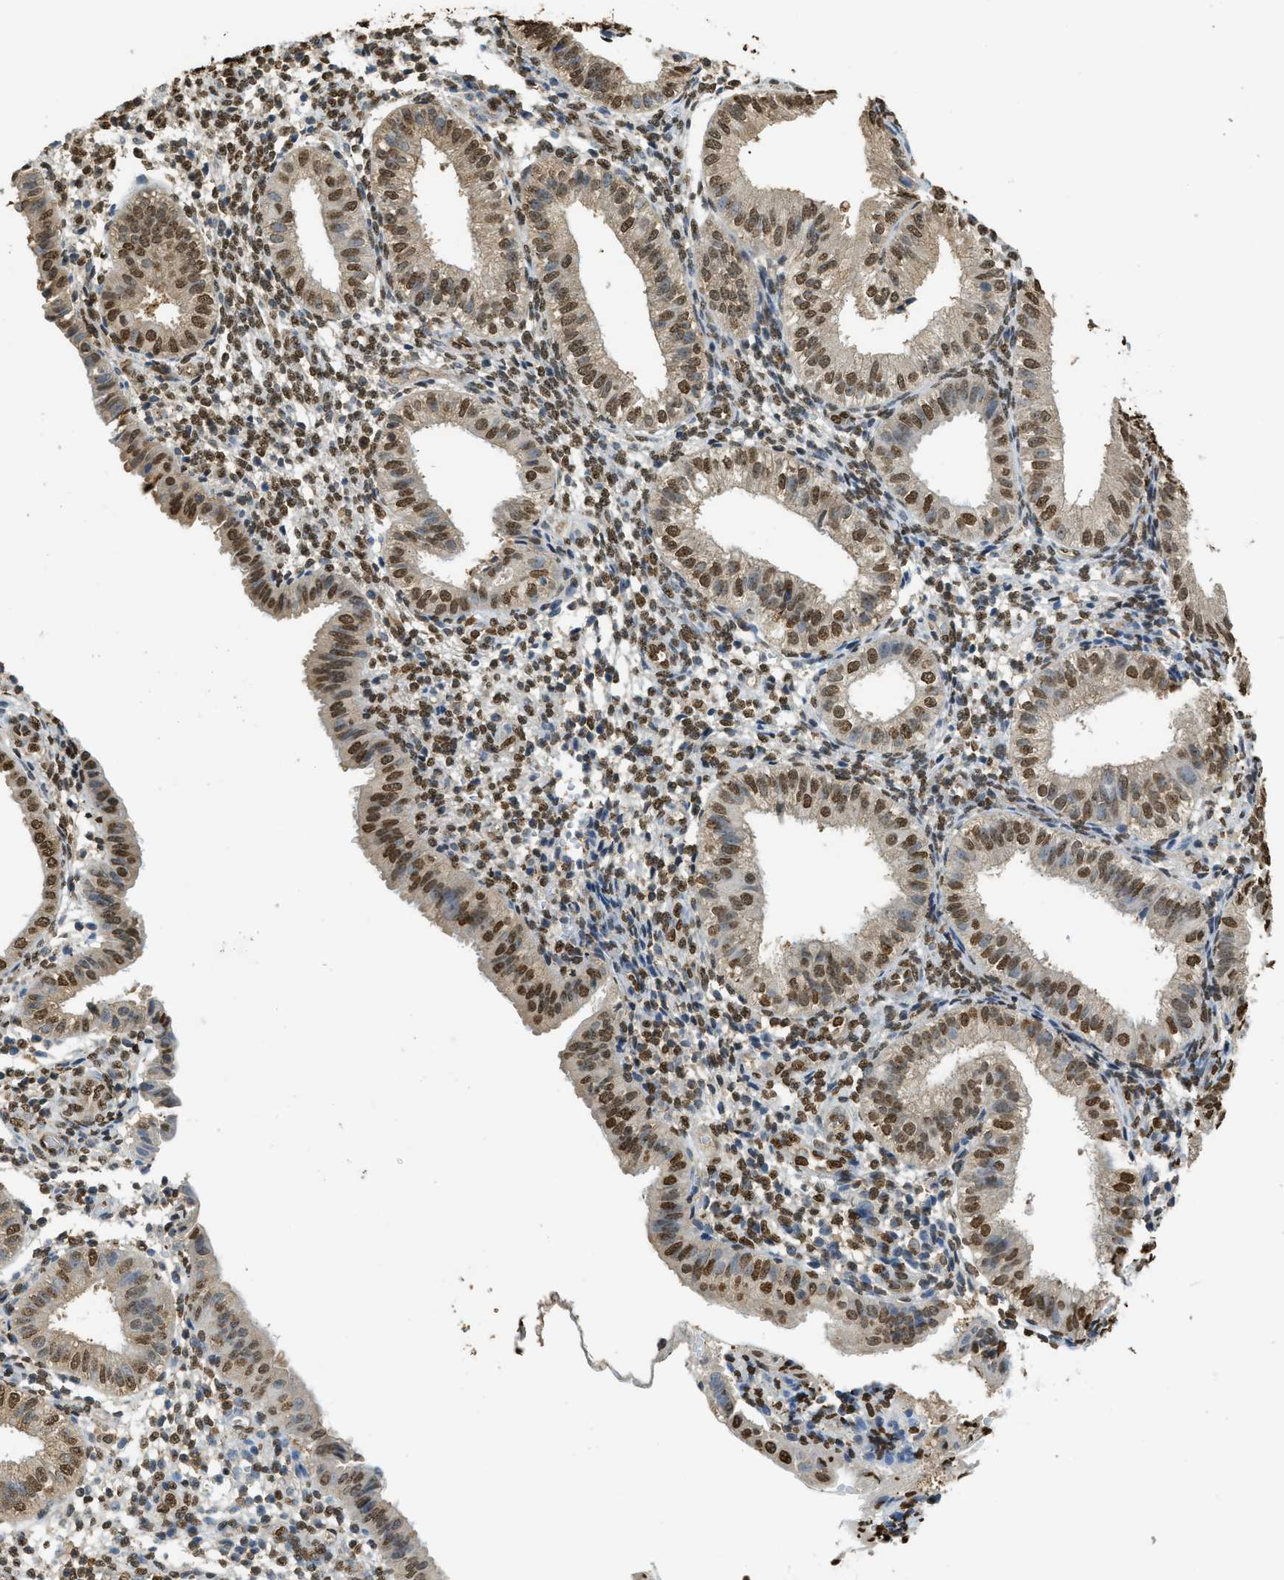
{"staining": {"intensity": "moderate", "quantity": "25%-75%", "location": "nuclear"}, "tissue": "endometrium", "cell_type": "Cells in endometrial stroma", "image_type": "normal", "snomed": [{"axis": "morphology", "description": "Normal tissue, NOS"}, {"axis": "topography", "description": "Endometrium"}], "caption": "Protein expression analysis of normal human endometrium reveals moderate nuclear expression in about 25%-75% of cells in endometrial stroma.", "gene": "NR5A2", "patient": {"sex": "female", "age": 39}}